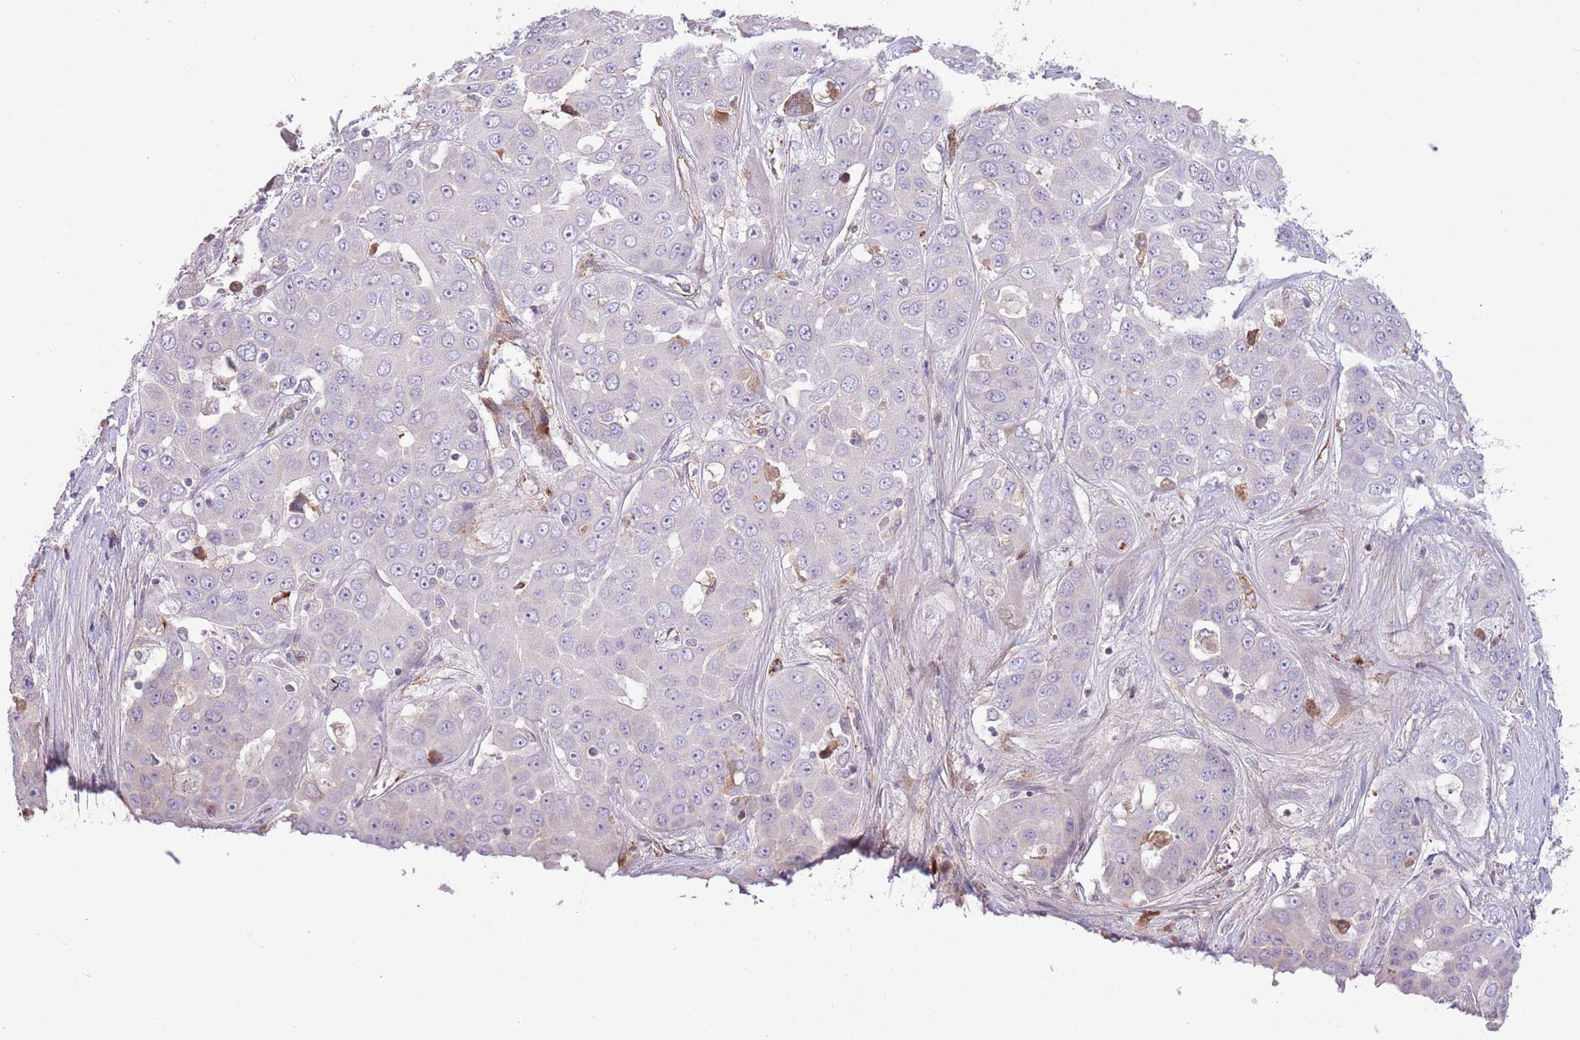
{"staining": {"intensity": "negative", "quantity": "none", "location": "none"}, "tissue": "liver cancer", "cell_type": "Tumor cells", "image_type": "cancer", "snomed": [{"axis": "morphology", "description": "Cholangiocarcinoma"}, {"axis": "topography", "description": "Liver"}], "caption": "The IHC micrograph has no significant staining in tumor cells of liver cholangiocarcinoma tissue.", "gene": "DPP10", "patient": {"sex": "female", "age": 52}}